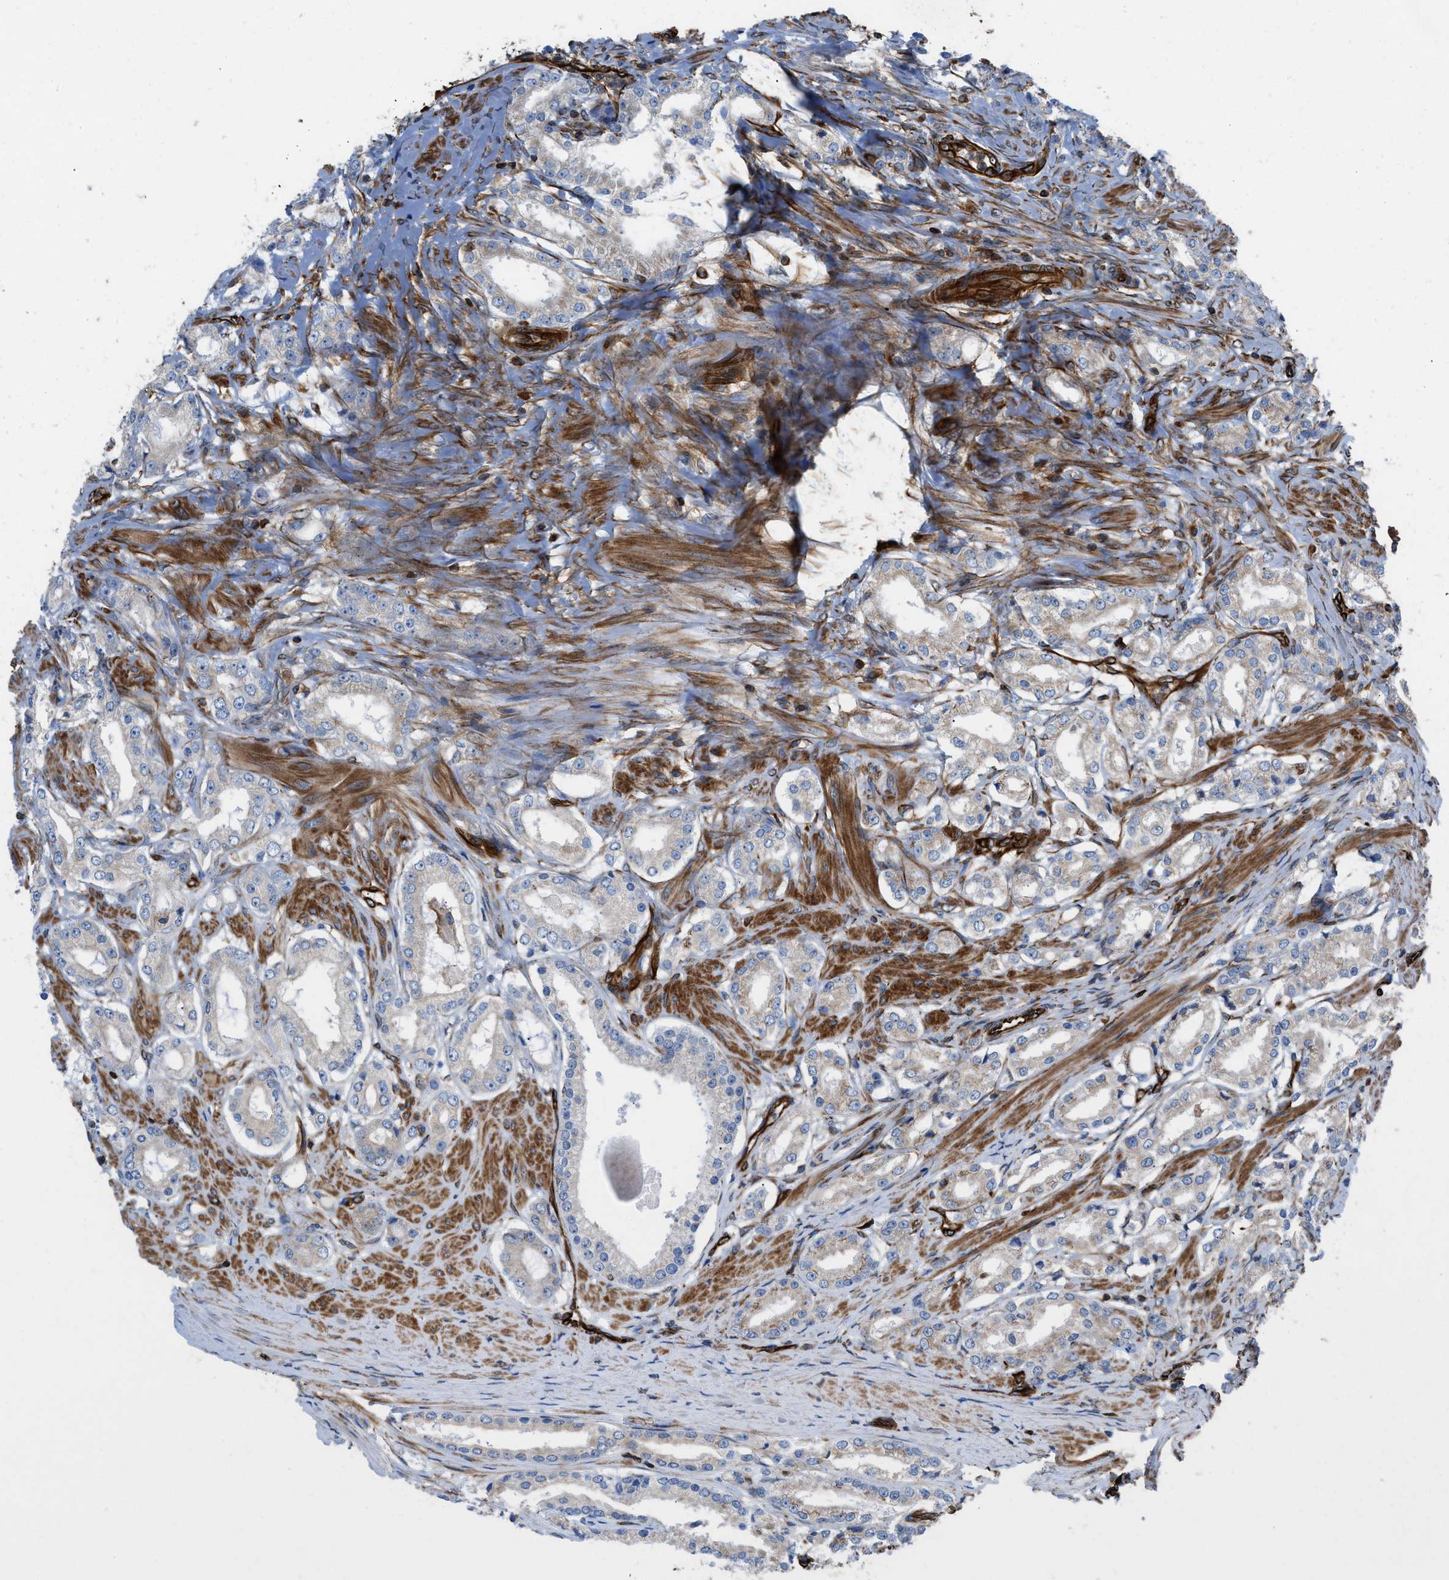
{"staining": {"intensity": "weak", "quantity": "<25%", "location": "cytoplasmic/membranous"}, "tissue": "prostate cancer", "cell_type": "Tumor cells", "image_type": "cancer", "snomed": [{"axis": "morphology", "description": "Adenocarcinoma, Low grade"}, {"axis": "topography", "description": "Prostate"}], "caption": "This is an immunohistochemistry (IHC) histopathology image of human prostate adenocarcinoma (low-grade). There is no positivity in tumor cells.", "gene": "PTPRE", "patient": {"sex": "male", "age": 63}}